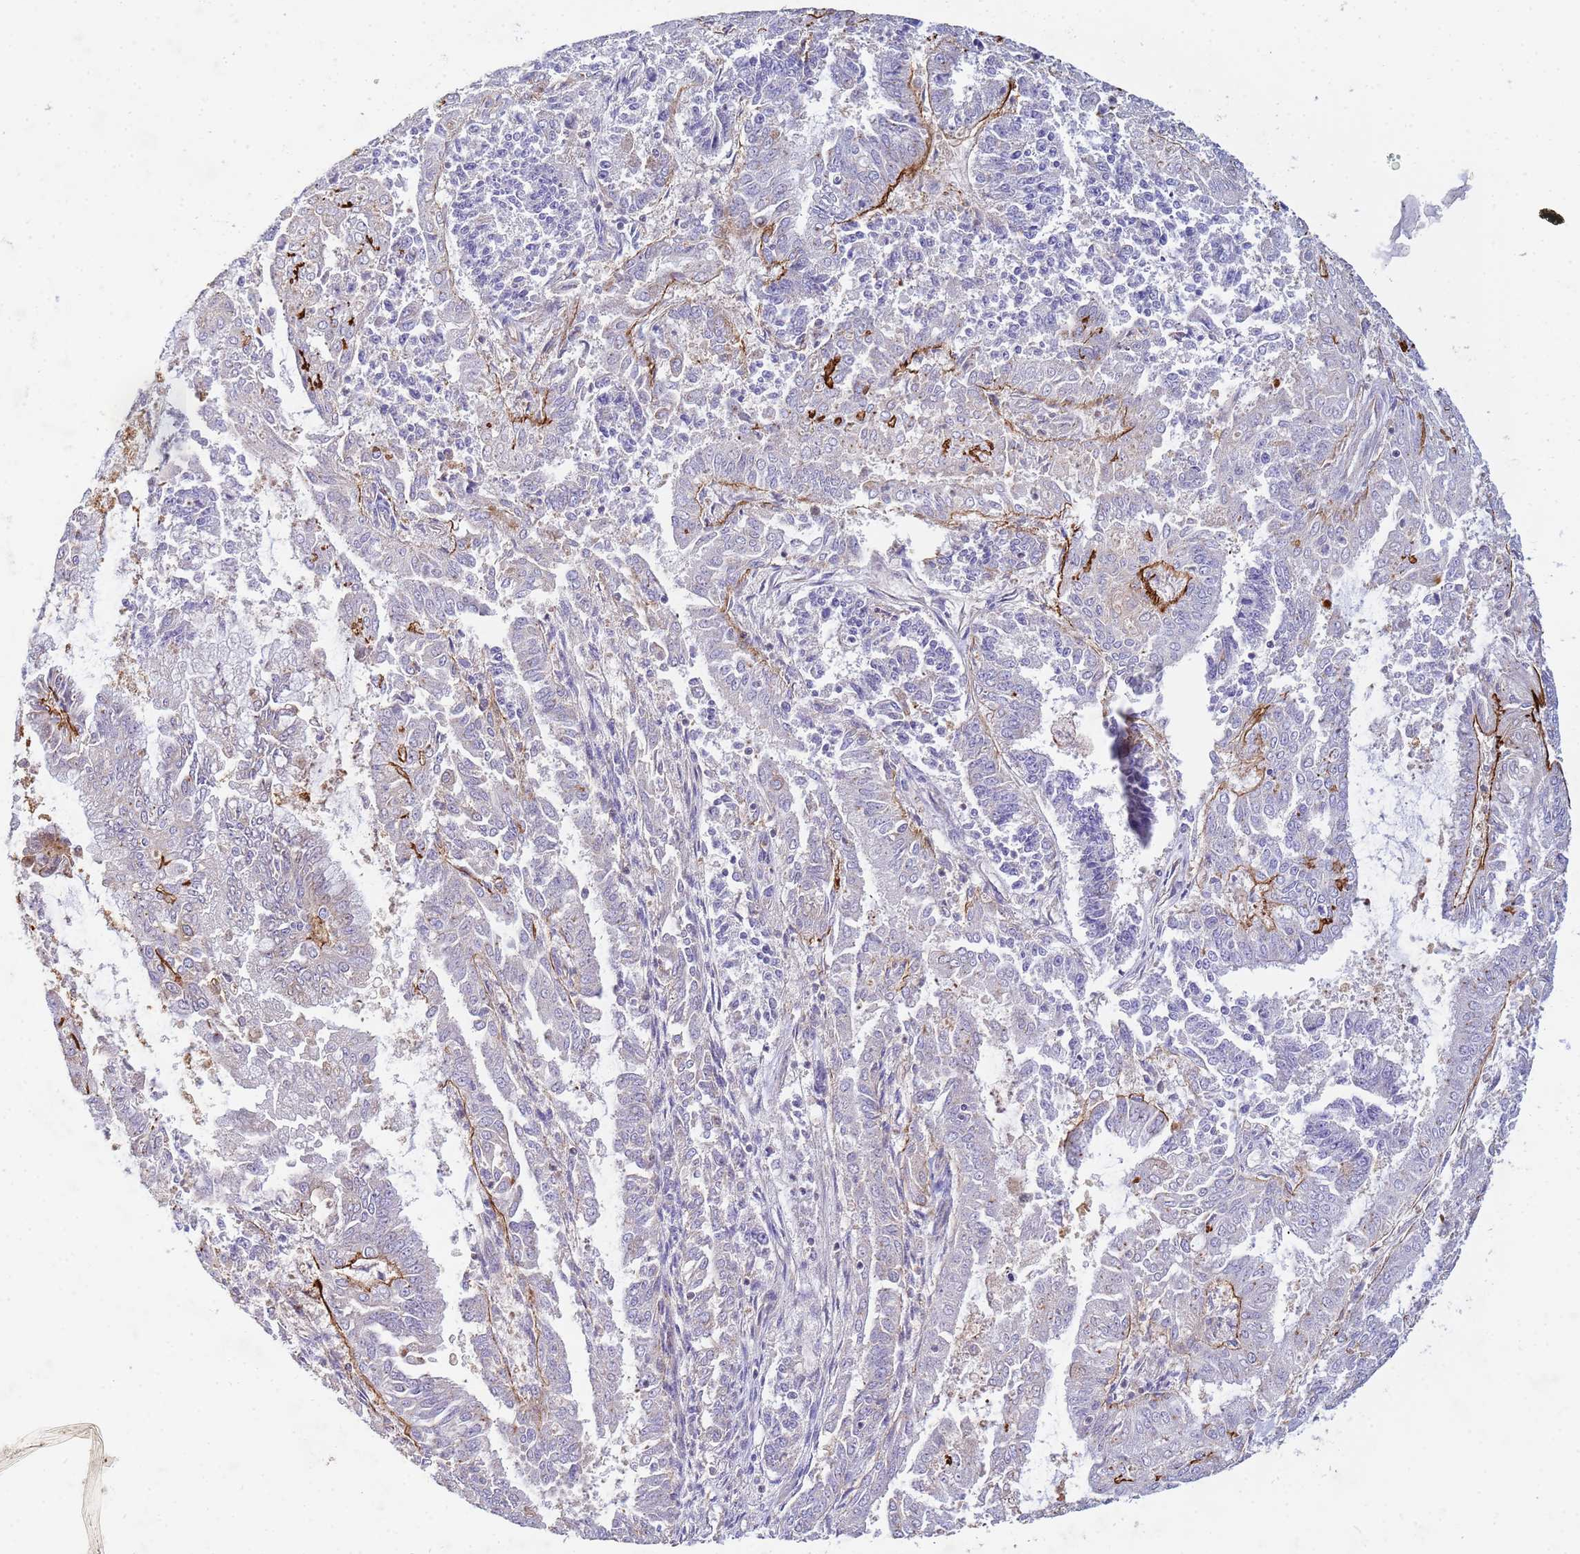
{"staining": {"intensity": "weak", "quantity": "<25%", "location": "cytoplasmic/membranous"}, "tissue": "endometrial cancer", "cell_type": "Tumor cells", "image_type": "cancer", "snomed": [{"axis": "morphology", "description": "Adenocarcinoma, NOS"}, {"axis": "topography", "description": "Endometrium"}], "caption": "Tumor cells show no significant protein staining in adenocarcinoma (endometrial). (Brightfield microscopy of DAB immunohistochemistry (IHC) at high magnification).", "gene": "CDC34", "patient": {"sex": "female", "age": 73}}